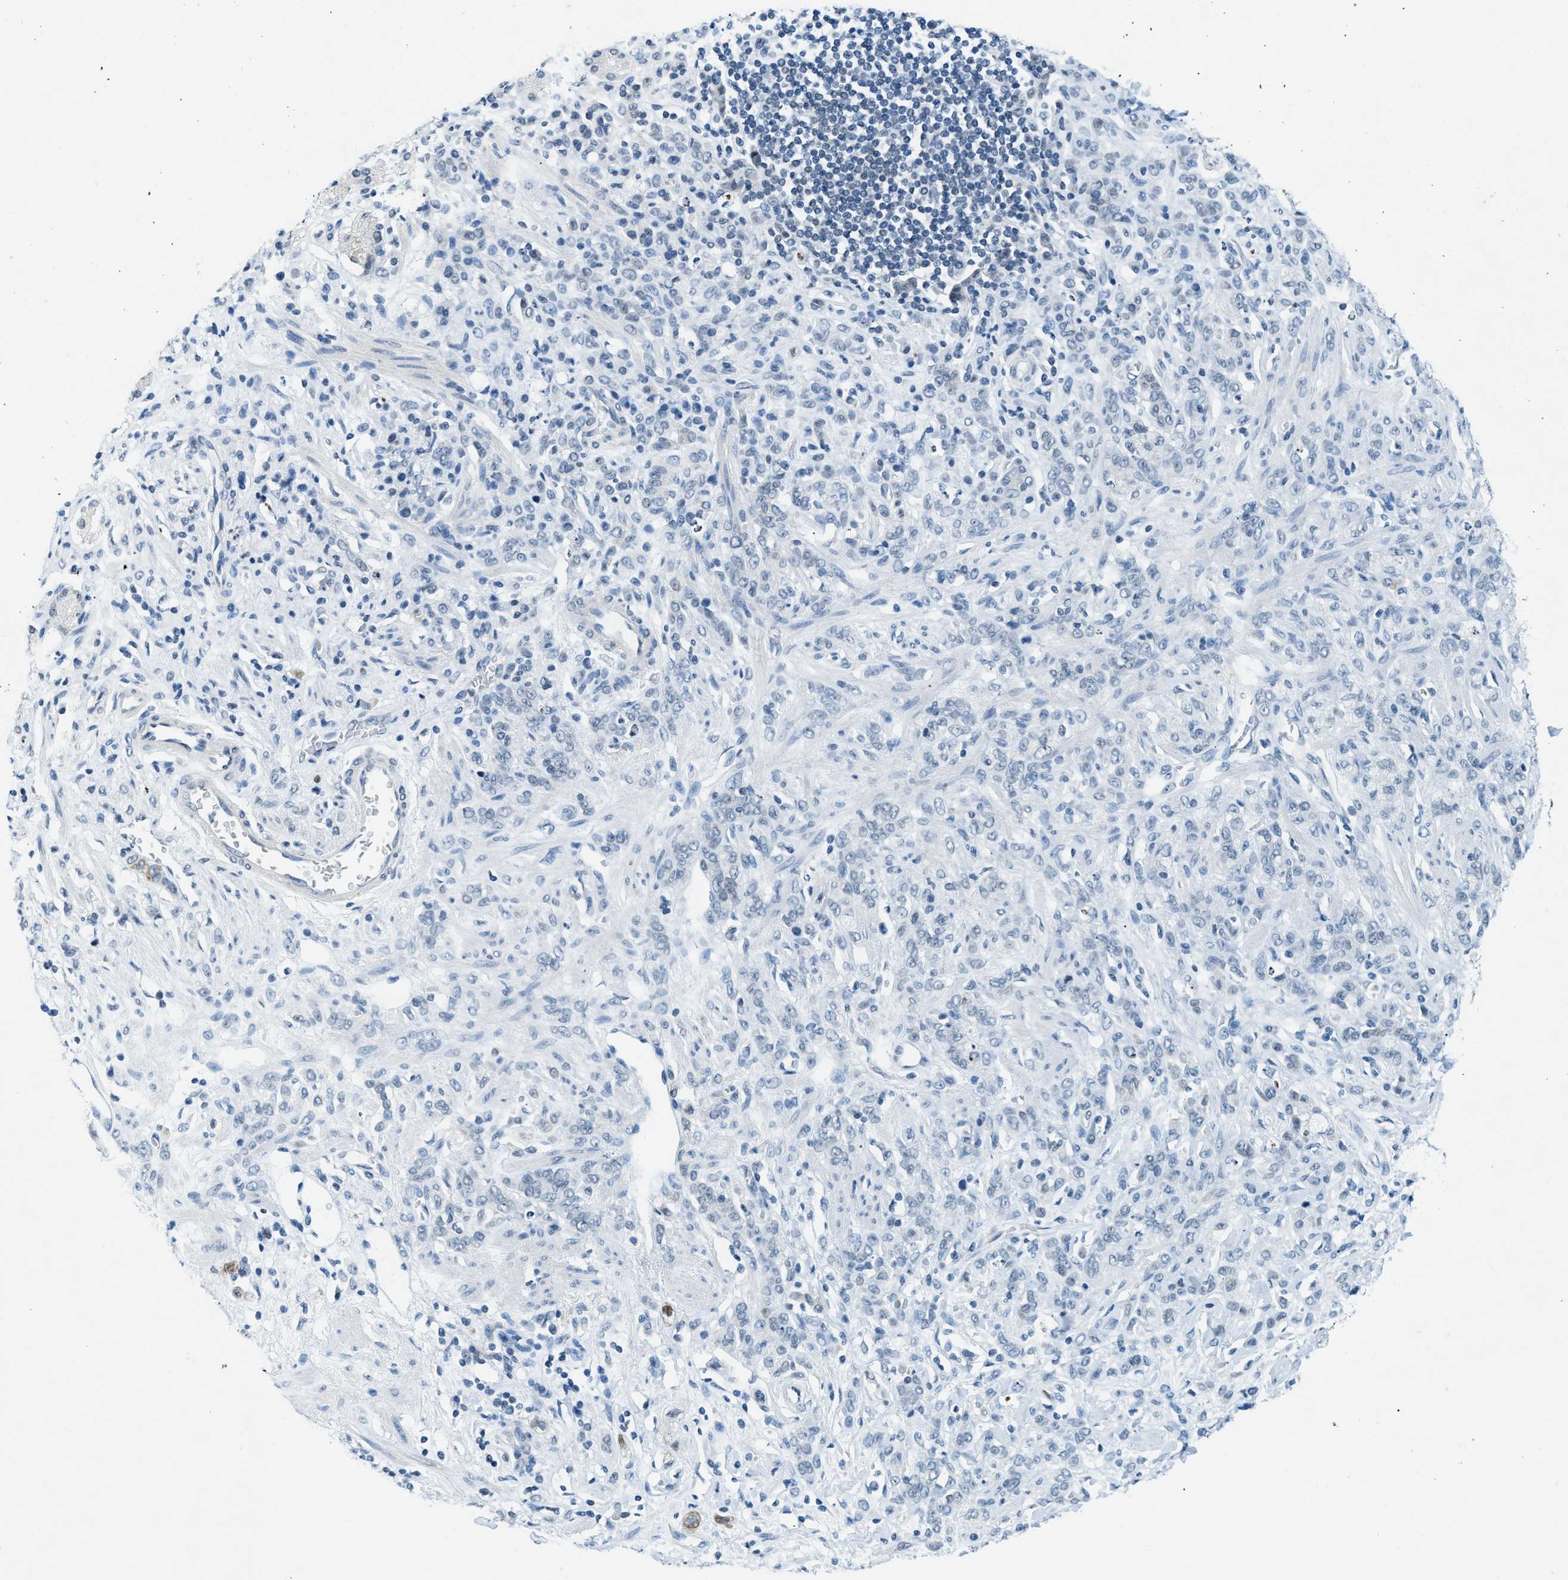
{"staining": {"intensity": "negative", "quantity": "none", "location": "none"}, "tissue": "stomach cancer", "cell_type": "Tumor cells", "image_type": "cancer", "snomed": [{"axis": "morphology", "description": "Normal tissue, NOS"}, {"axis": "morphology", "description": "Adenocarcinoma, NOS"}, {"axis": "topography", "description": "Stomach"}], "caption": "This photomicrograph is of stomach adenocarcinoma stained with IHC to label a protein in brown with the nuclei are counter-stained blue. There is no staining in tumor cells.", "gene": "UVRAG", "patient": {"sex": "male", "age": 82}}